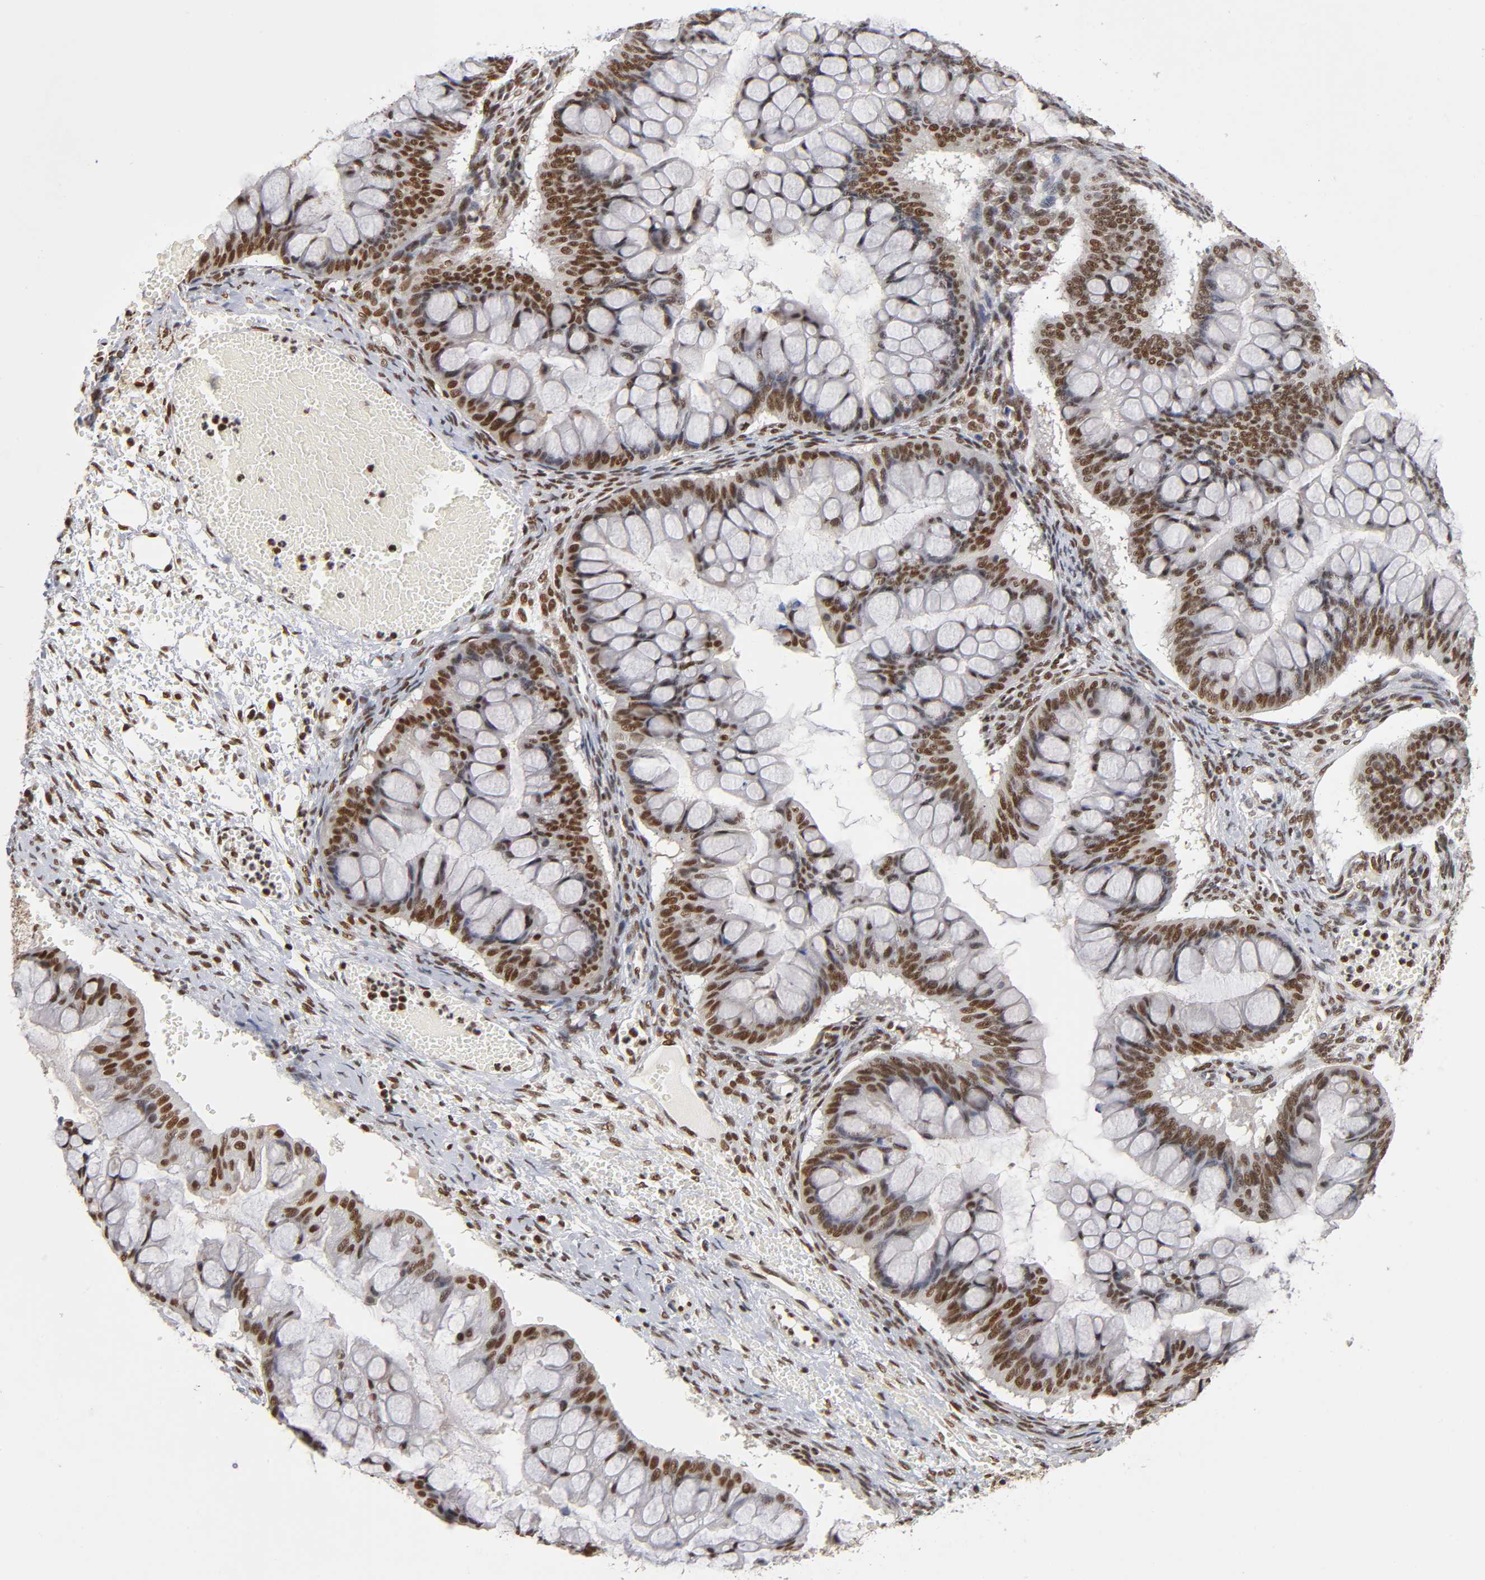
{"staining": {"intensity": "strong", "quantity": ">75%", "location": "nuclear"}, "tissue": "ovarian cancer", "cell_type": "Tumor cells", "image_type": "cancer", "snomed": [{"axis": "morphology", "description": "Cystadenocarcinoma, mucinous, NOS"}, {"axis": "topography", "description": "Ovary"}], "caption": "Immunohistochemistry (IHC) (DAB) staining of ovarian cancer shows strong nuclear protein positivity in approximately >75% of tumor cells. (Stains: DAB (3,3'-diaminobenzidine) in brown, nuclei in blue, Microscopy: brightfield microscopy at high magnification).", "gene": "ILKAP", "patient": {"sex": "female", "age": 73}}